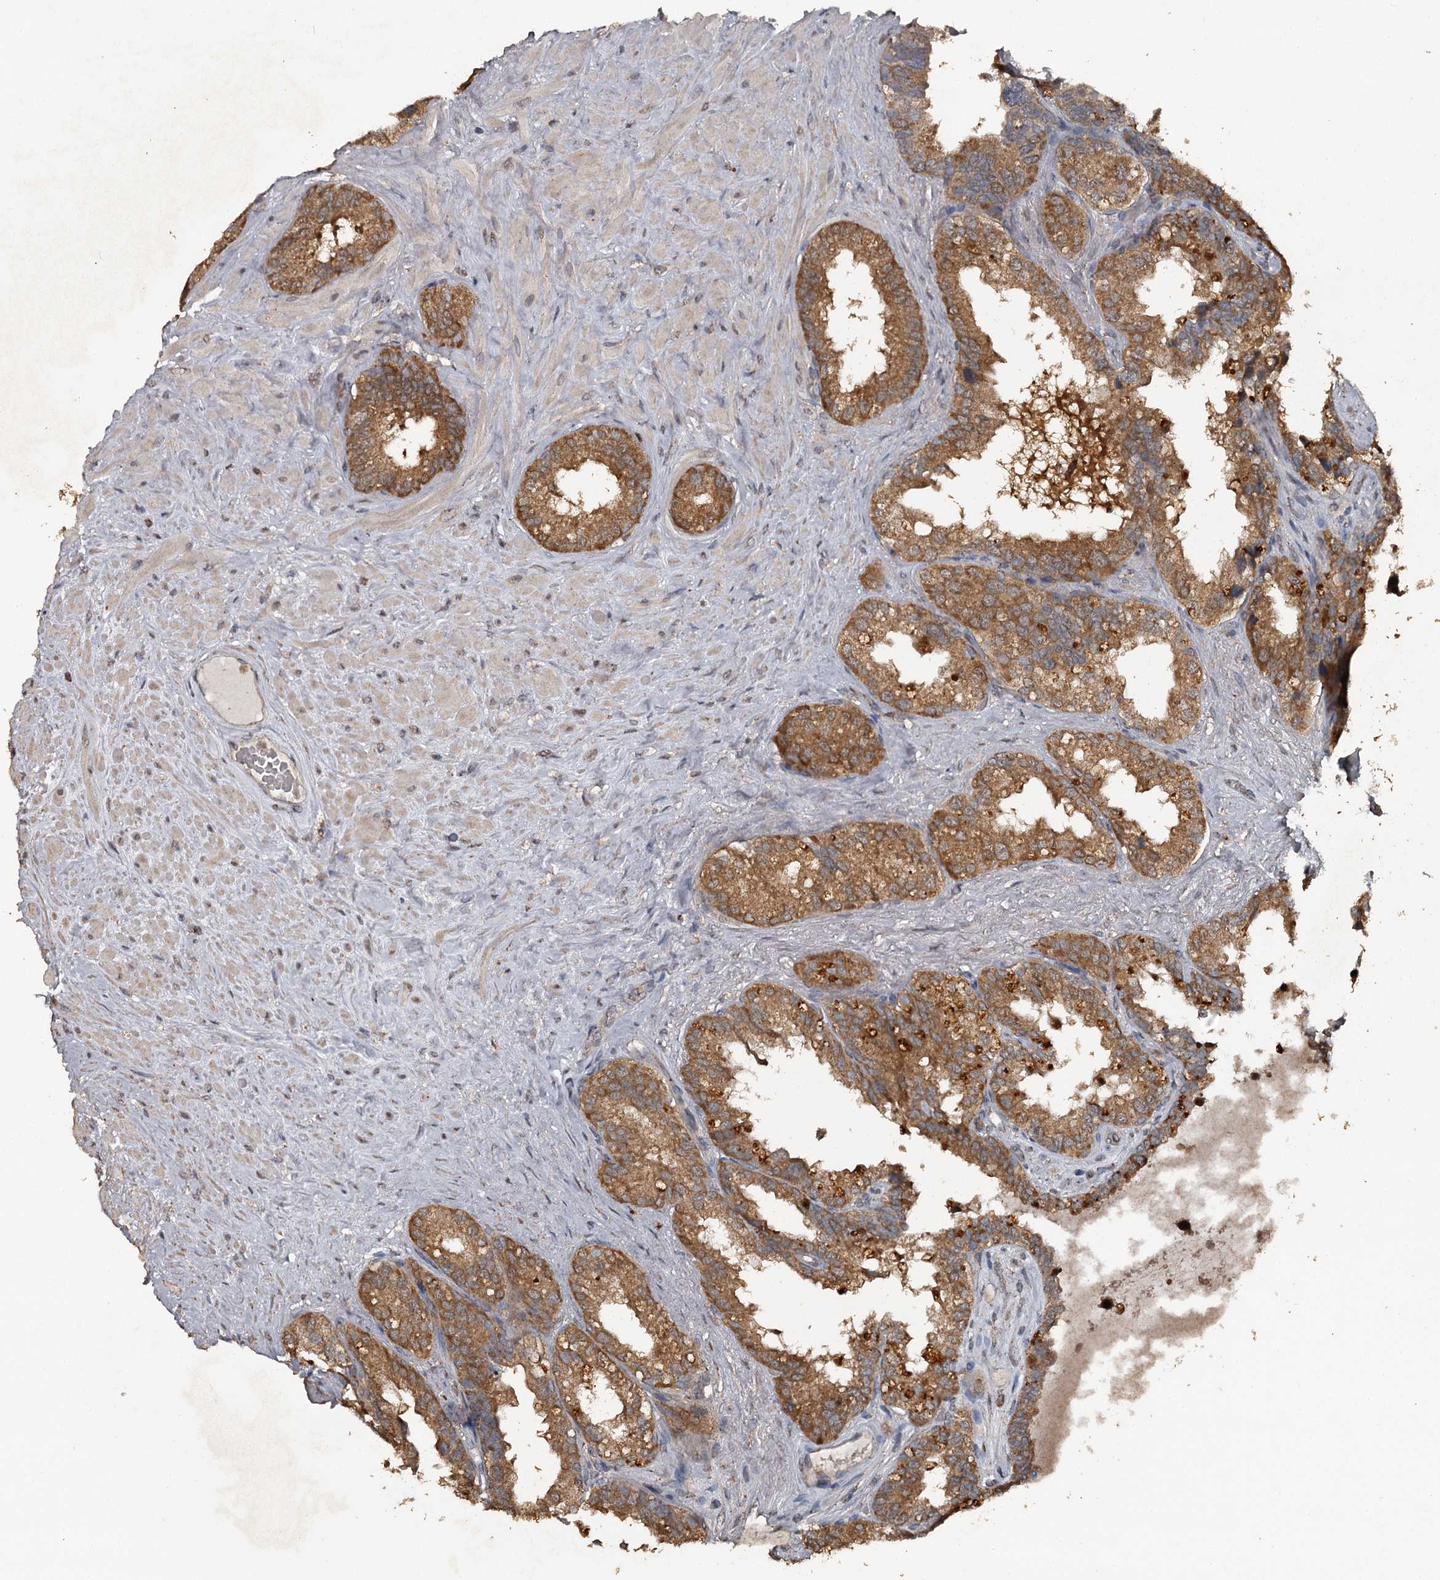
{"staining": {"intensity": "strong", "quantity": ">75%", "location": "cytoplasmic/membranous"}, "tissue": "seminal vesicle", "cell_type": "Glandular cells", "image_type": "normal", "snomed": [{"axis": "morphology", "description": "Normal tissue, NOS"}, {"axis": "topography", "description": "Seminal veicle"}], "caption": "Glandular cells display high levels of strong cytoplasmic/membranous expression in approximately >75% of cells in normal human seminal vesicle. (DAB IHC, brown staining for protein, blue staining for nuclei).", "gene": "WIPI1", "patient": {"sex": "male", "age": 80}}